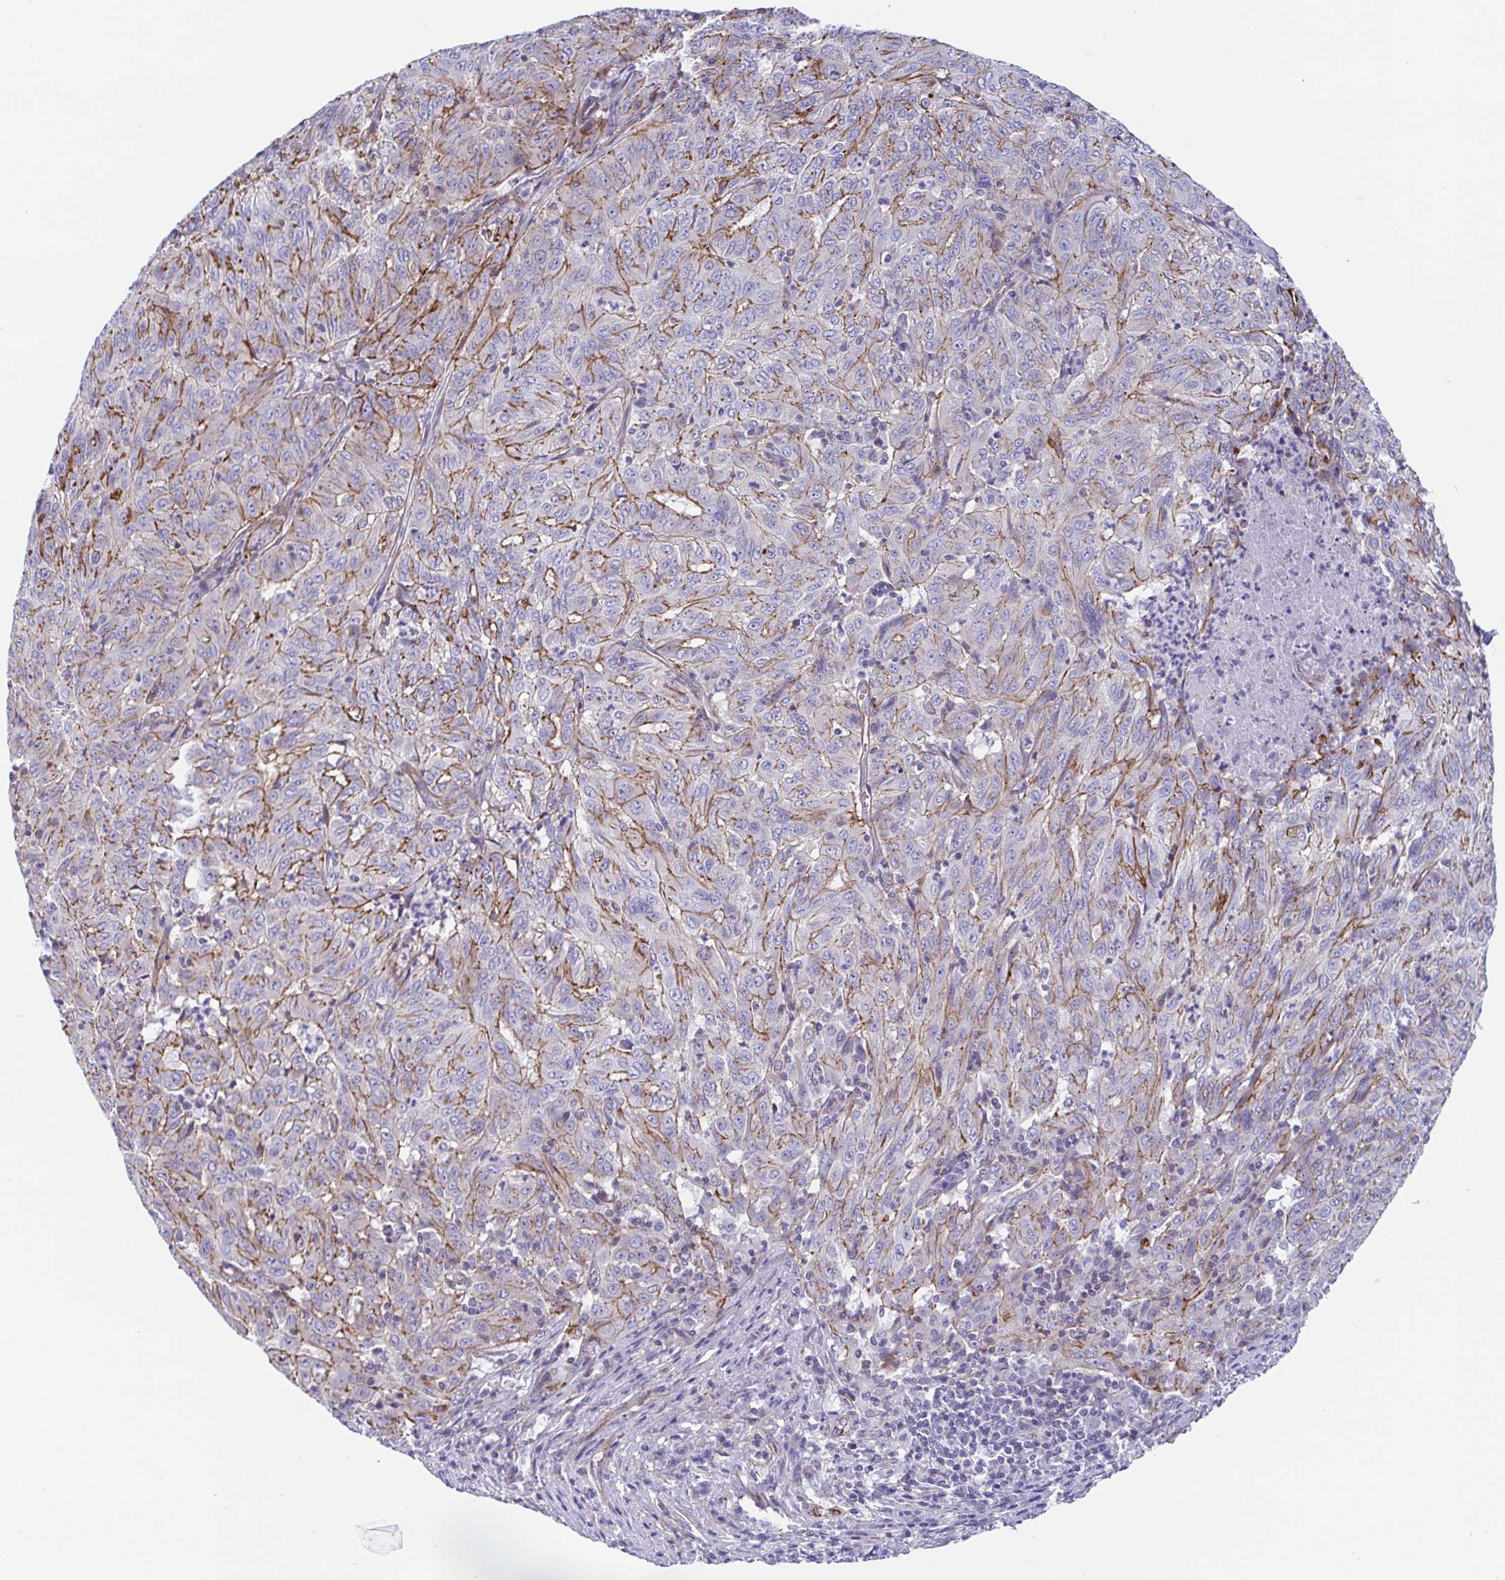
{"staining": {"intensity": "moderate", "quantity": "25%-75%", "location": "cytoplasmic/membranous"}, "tissue": "pancreatic cancer", "cell_type": "Tumor cells", "image_type": "cancer", "snomed": [{"axis": "morphology", "description": "Adenocarcinoma, NOS"}, {"axis": "topography", "description": "Pancreas"}], "caption": "Tumor cells show medium levels of moderate cytoplasmic/membranous positivity in approximately 25%-75% of cells in human pancreatic adenocarcinoma.", "gene": "TRAM2", "patient": {"sex": "male", "age": 63}}